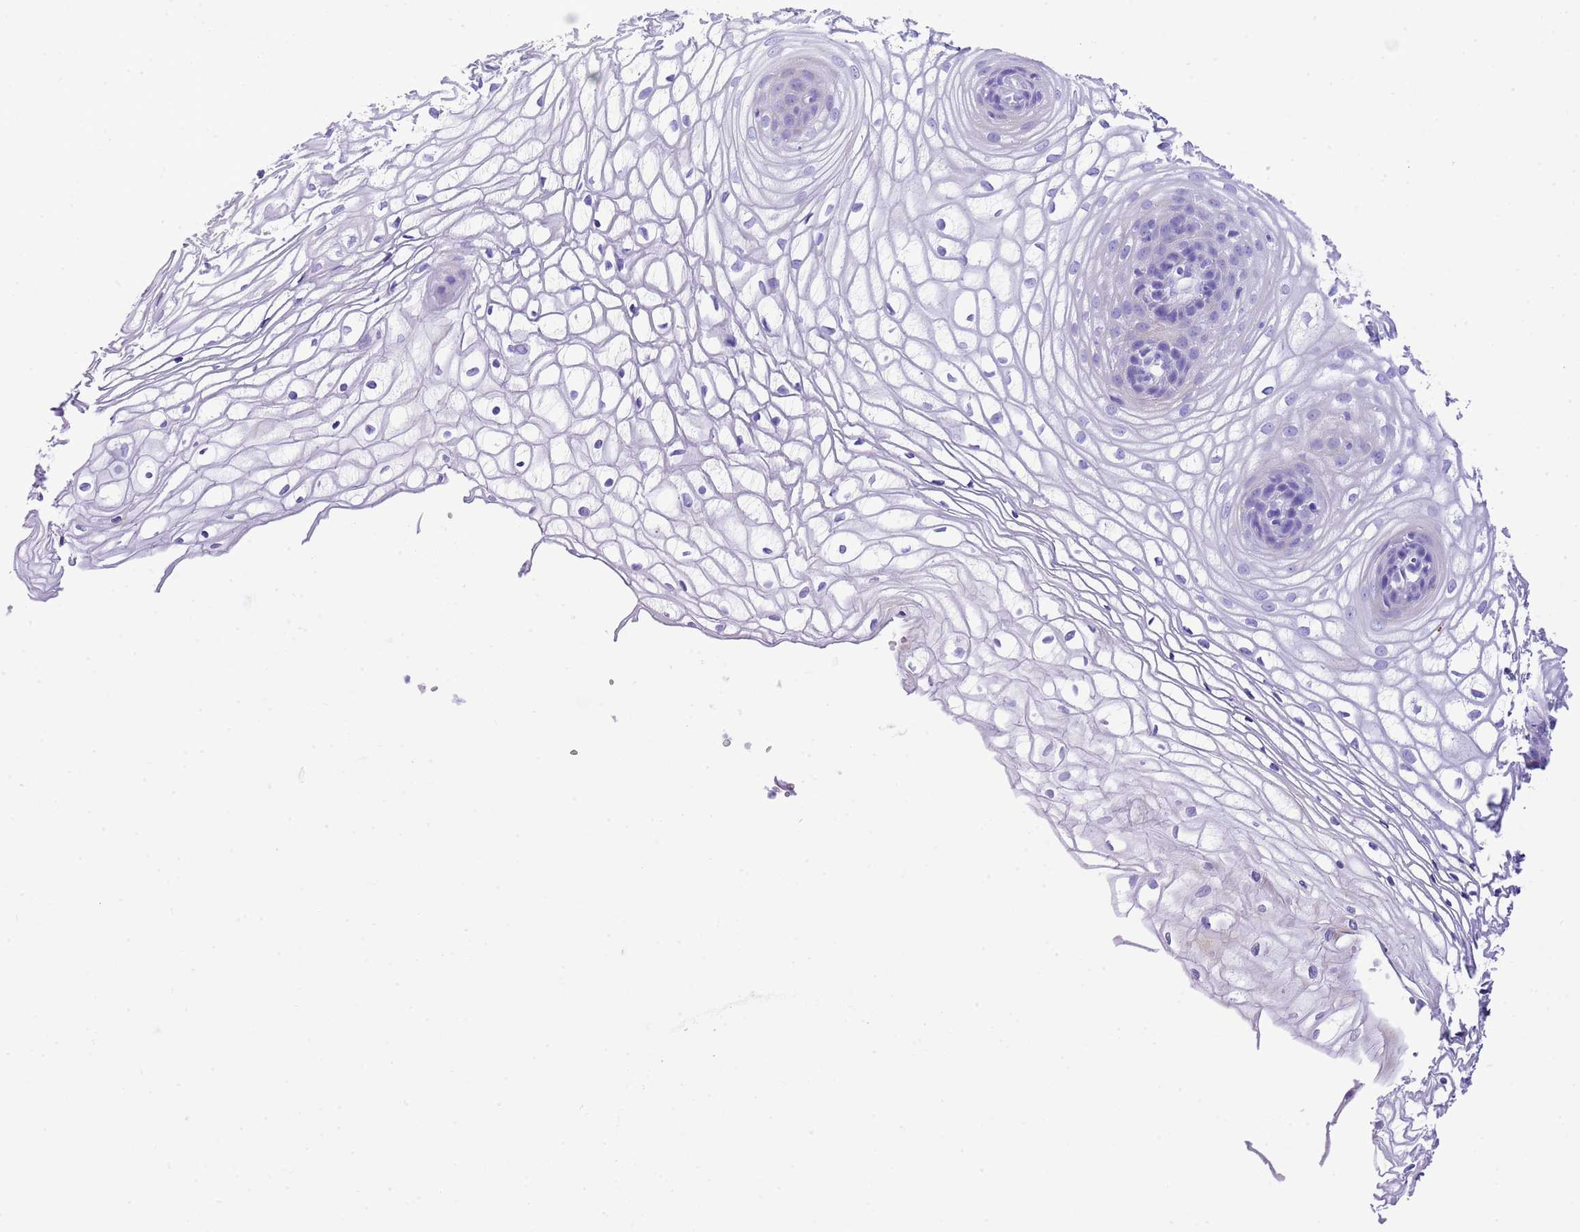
{"staining": {"intensity": "negative", "quantity": "none", "location": "none"}, "tissue": "vagina", "cell_type": "Squamous epithelial cells", "image_type": "normal", "snomed": [{"axis": "morphology", "description": "Normal tissue, NOS"}, {"axis": "topography", "description": "Vagina"}], "caption": "An immunohistochemistry (IHC) micrograph of benign vagina is shown. There is no staining in squamous epithelial cells of vagina. (Stains: DAB immunohistochemistry with hematoxylin counter stain, Microscopy: brightfield microscopy at high magnification).", "gene": "KCNC1", "patient": {"sex": "female", "age": 34}}